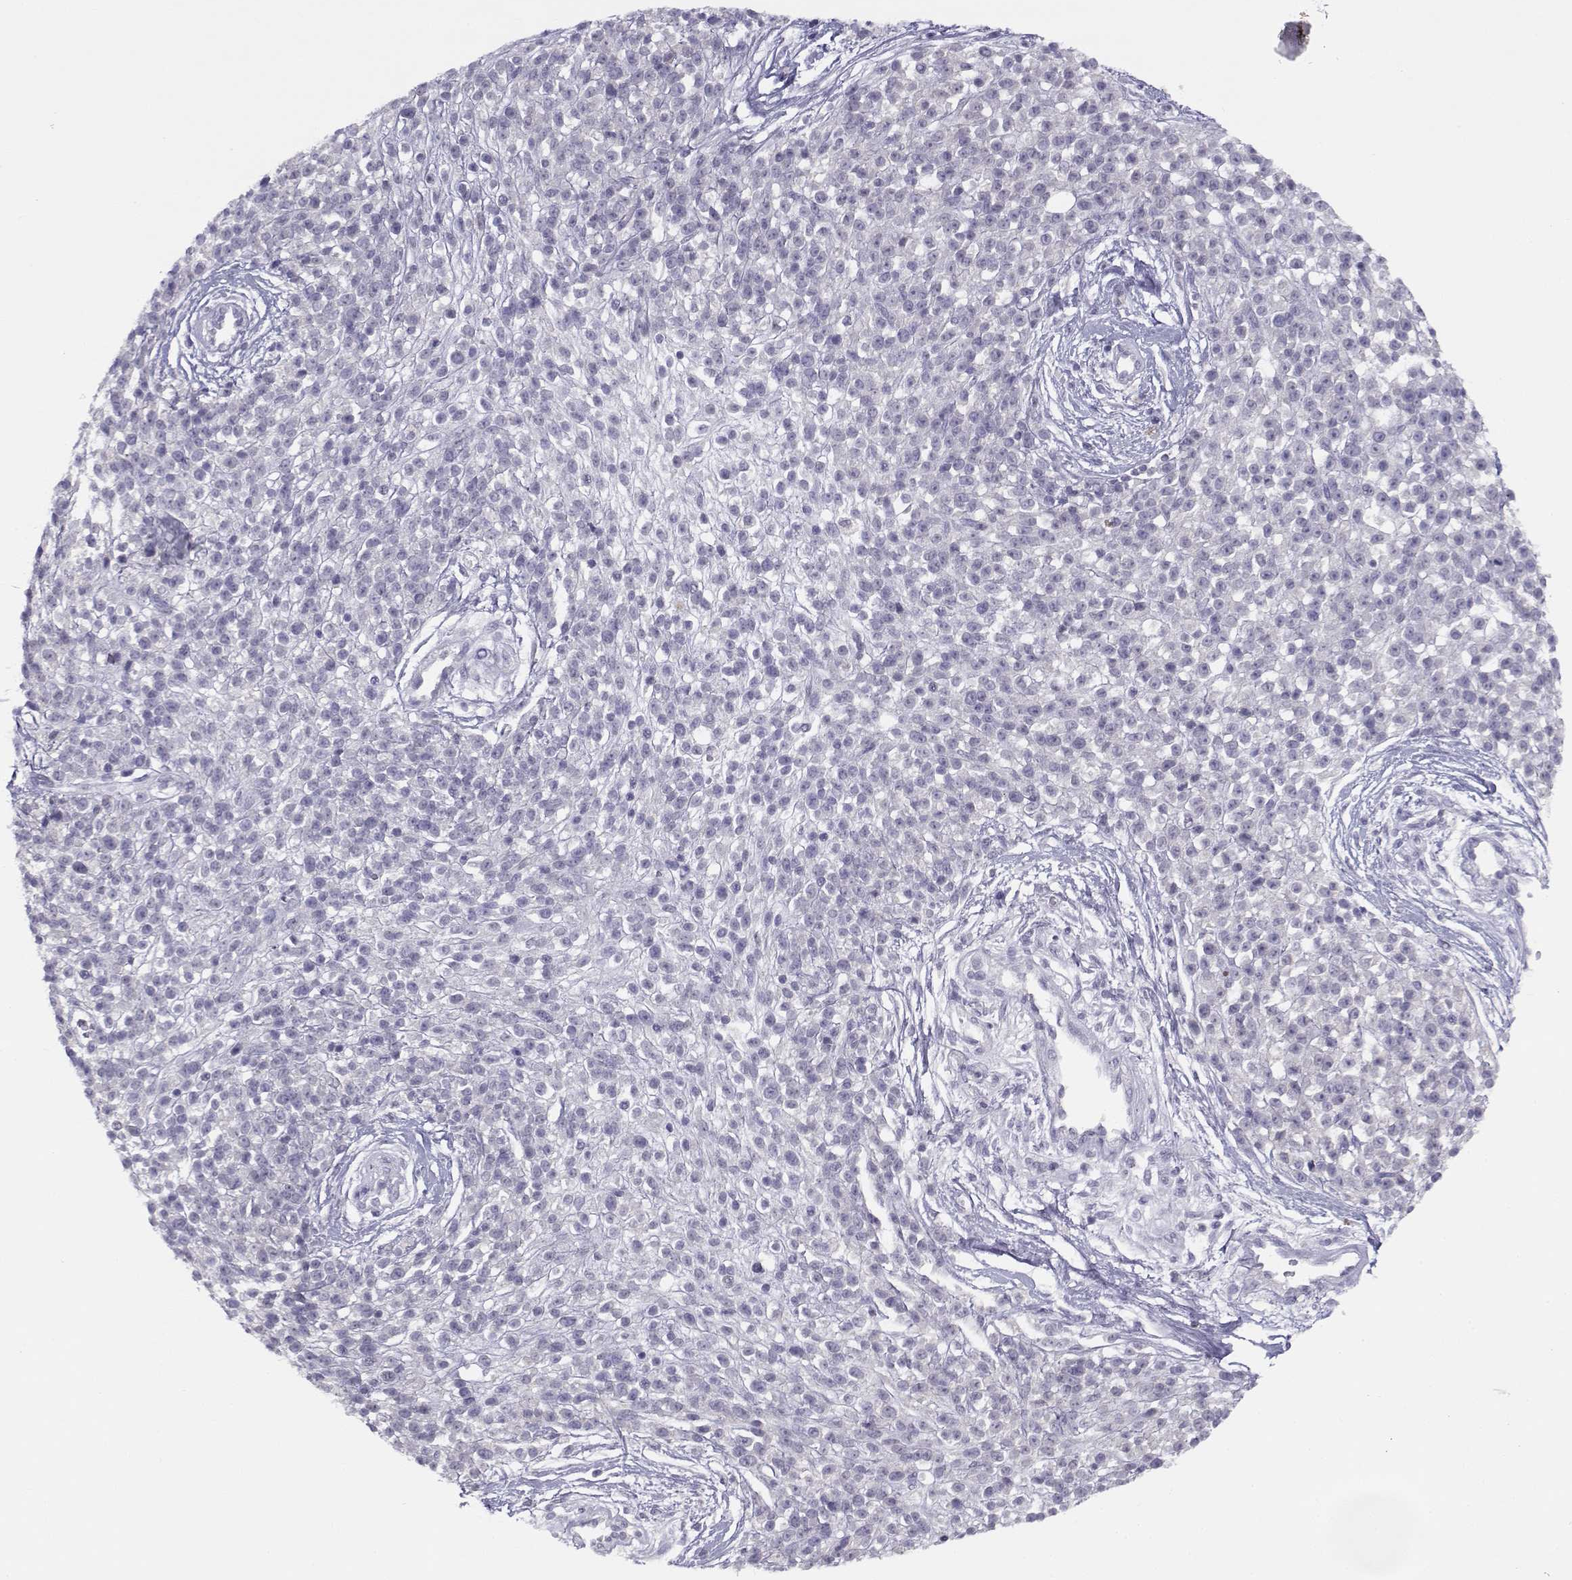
{"staining": {"intensity": "negative", "quantity": "none", "location": "none"}, "tissue": "melanoma", "cell_type": "Tumor cells", "image_type": "cancer", "snomed": [{"axis": "morphology", "description": "Malignant melanoma, NOS"}, {"axis": "topography", "description": "Skin"}, {"axis": "topography", "description": "Skin of trunk"}], "caption": "Tumor cells are negative for brown protein staining in melanoma.", "gene": "CFAP77", "patient": {"sex": "male", "age": 74}}